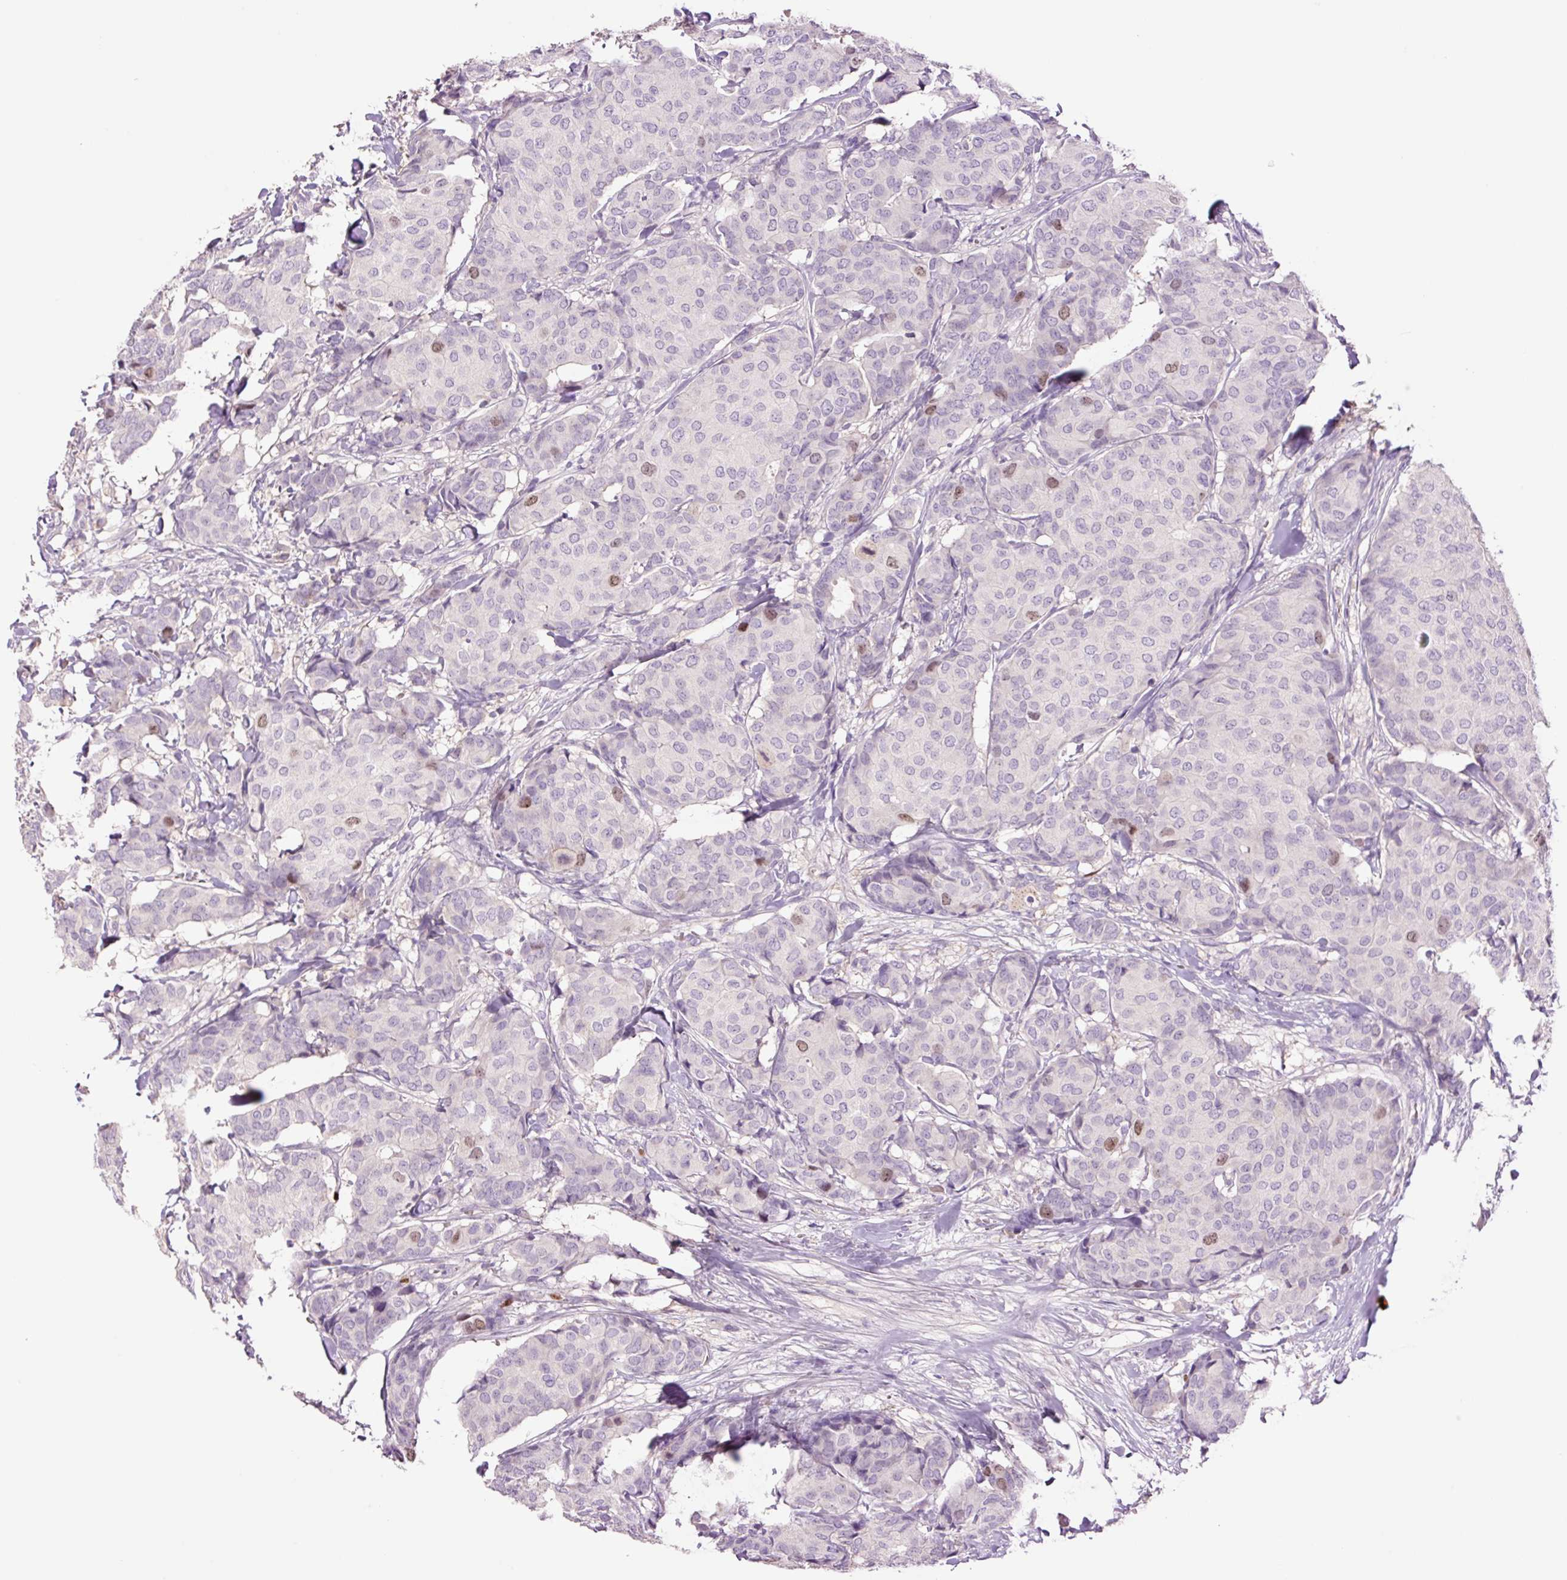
{"staining": {"intensity": "moderate", "quantity": "<25%", "location": "nuclear"}, "tissue": "breast cancer", "cell_type": "Tumor cells", "image_type": "cancer", "snomed": [{"axis": "morphology", "description": "Duct carcinoma"}, {"axis": "topography", "description": "Breast"}], "caption": "Moderate nuclear protein expression is identified in approximately <25% of tumor cells in intraductal carcinoma (breast).", "gene": "DPPA4", "patient": {"sex": "female", "age": 75}}